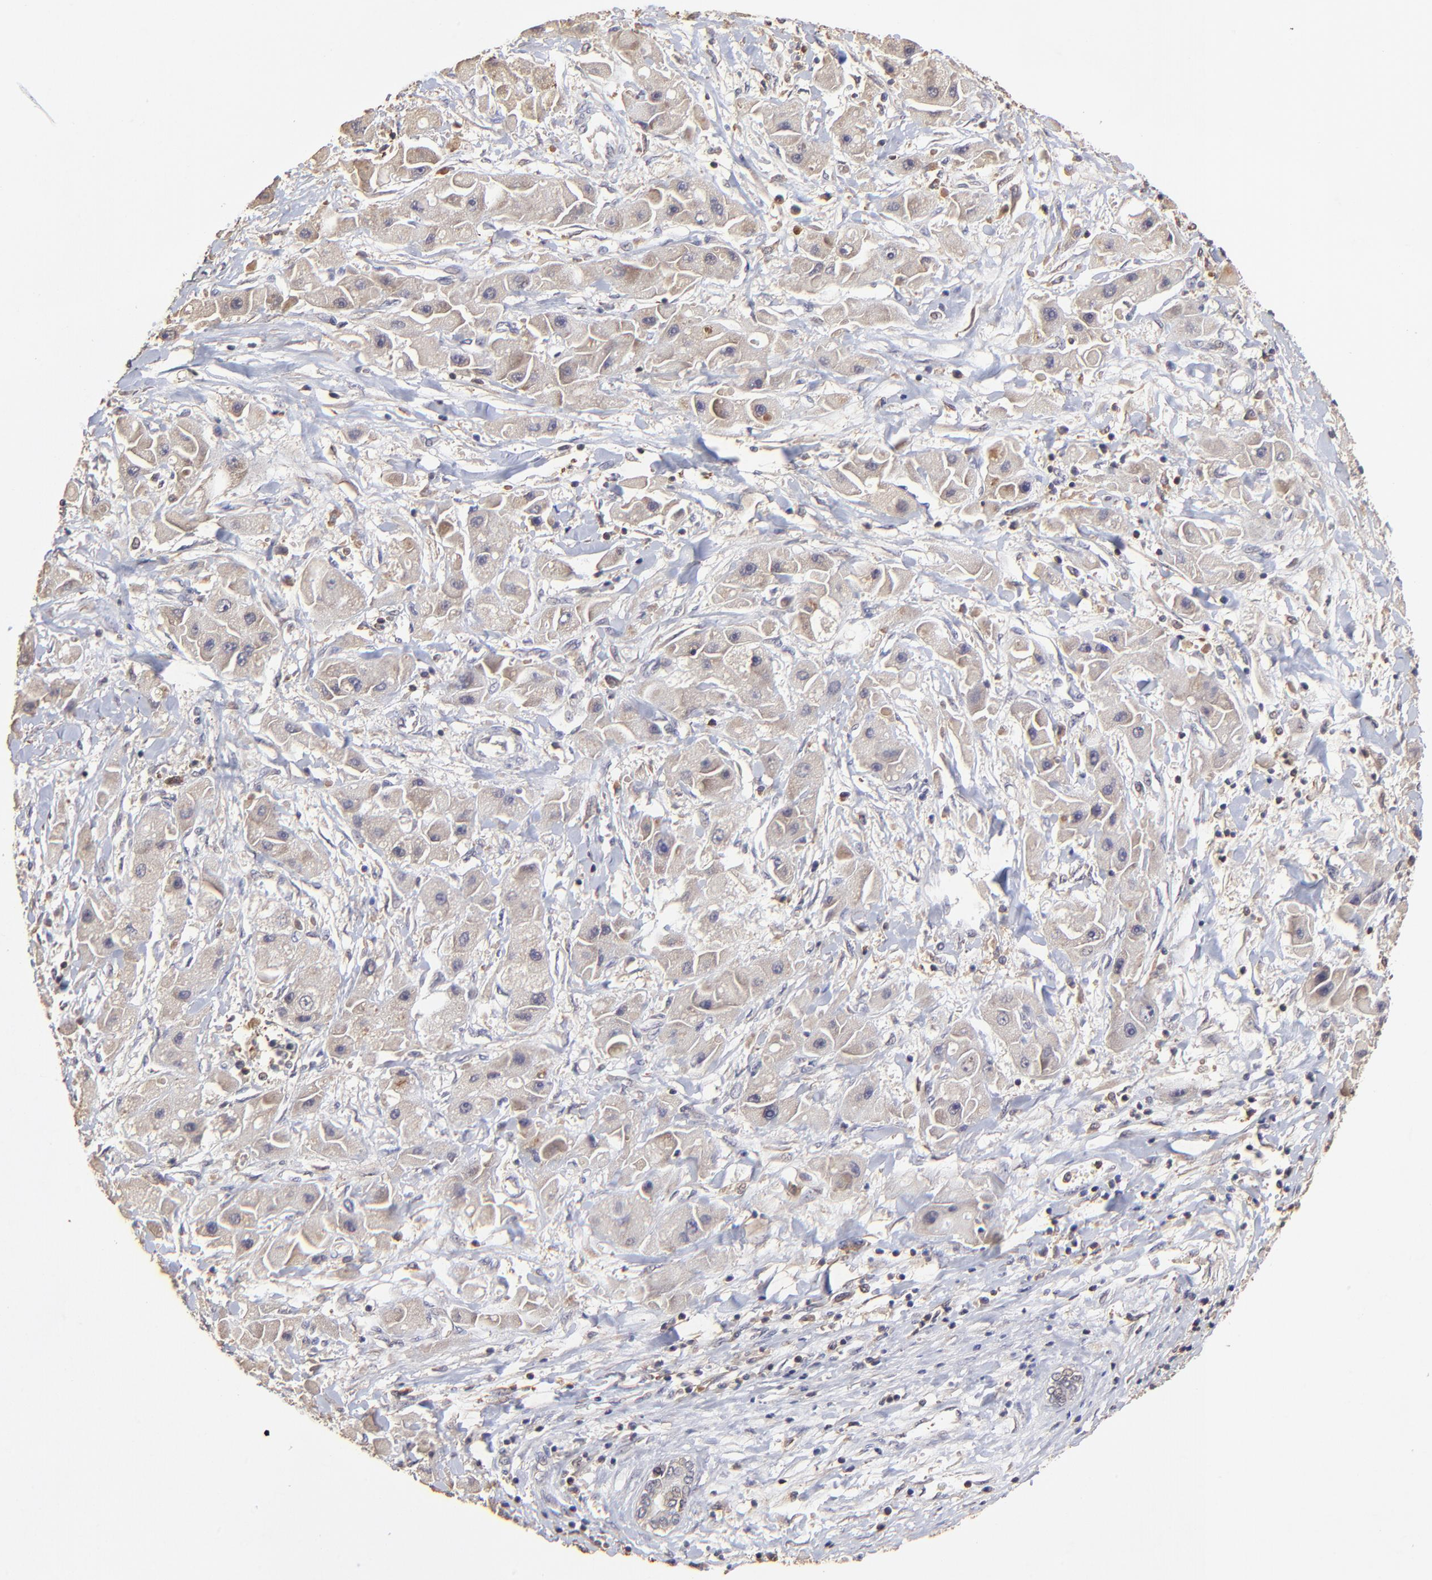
{"staining": {"intensity": "moderate", "quantity": ">75%", "location": "cytoplasmic/membranous"}, "tissue": "liver cancer", "cell_type": "Tumor cells", "image_type": "cancer", "snomed": [{"axis": "morphology", "description": "Carcinoma, Hepatocellular, NOS"}, {"axis": "topography", "description": "Liver"}], "caption": "Liver hepatocellular carcinoma was stained to show a protein in brown. There is medium levels of moderate cytoplasmic/membranous expression in approximately >75% of tumor cells.", "gene": "STON2", "patient": {"sex": "male", "age": 24}}